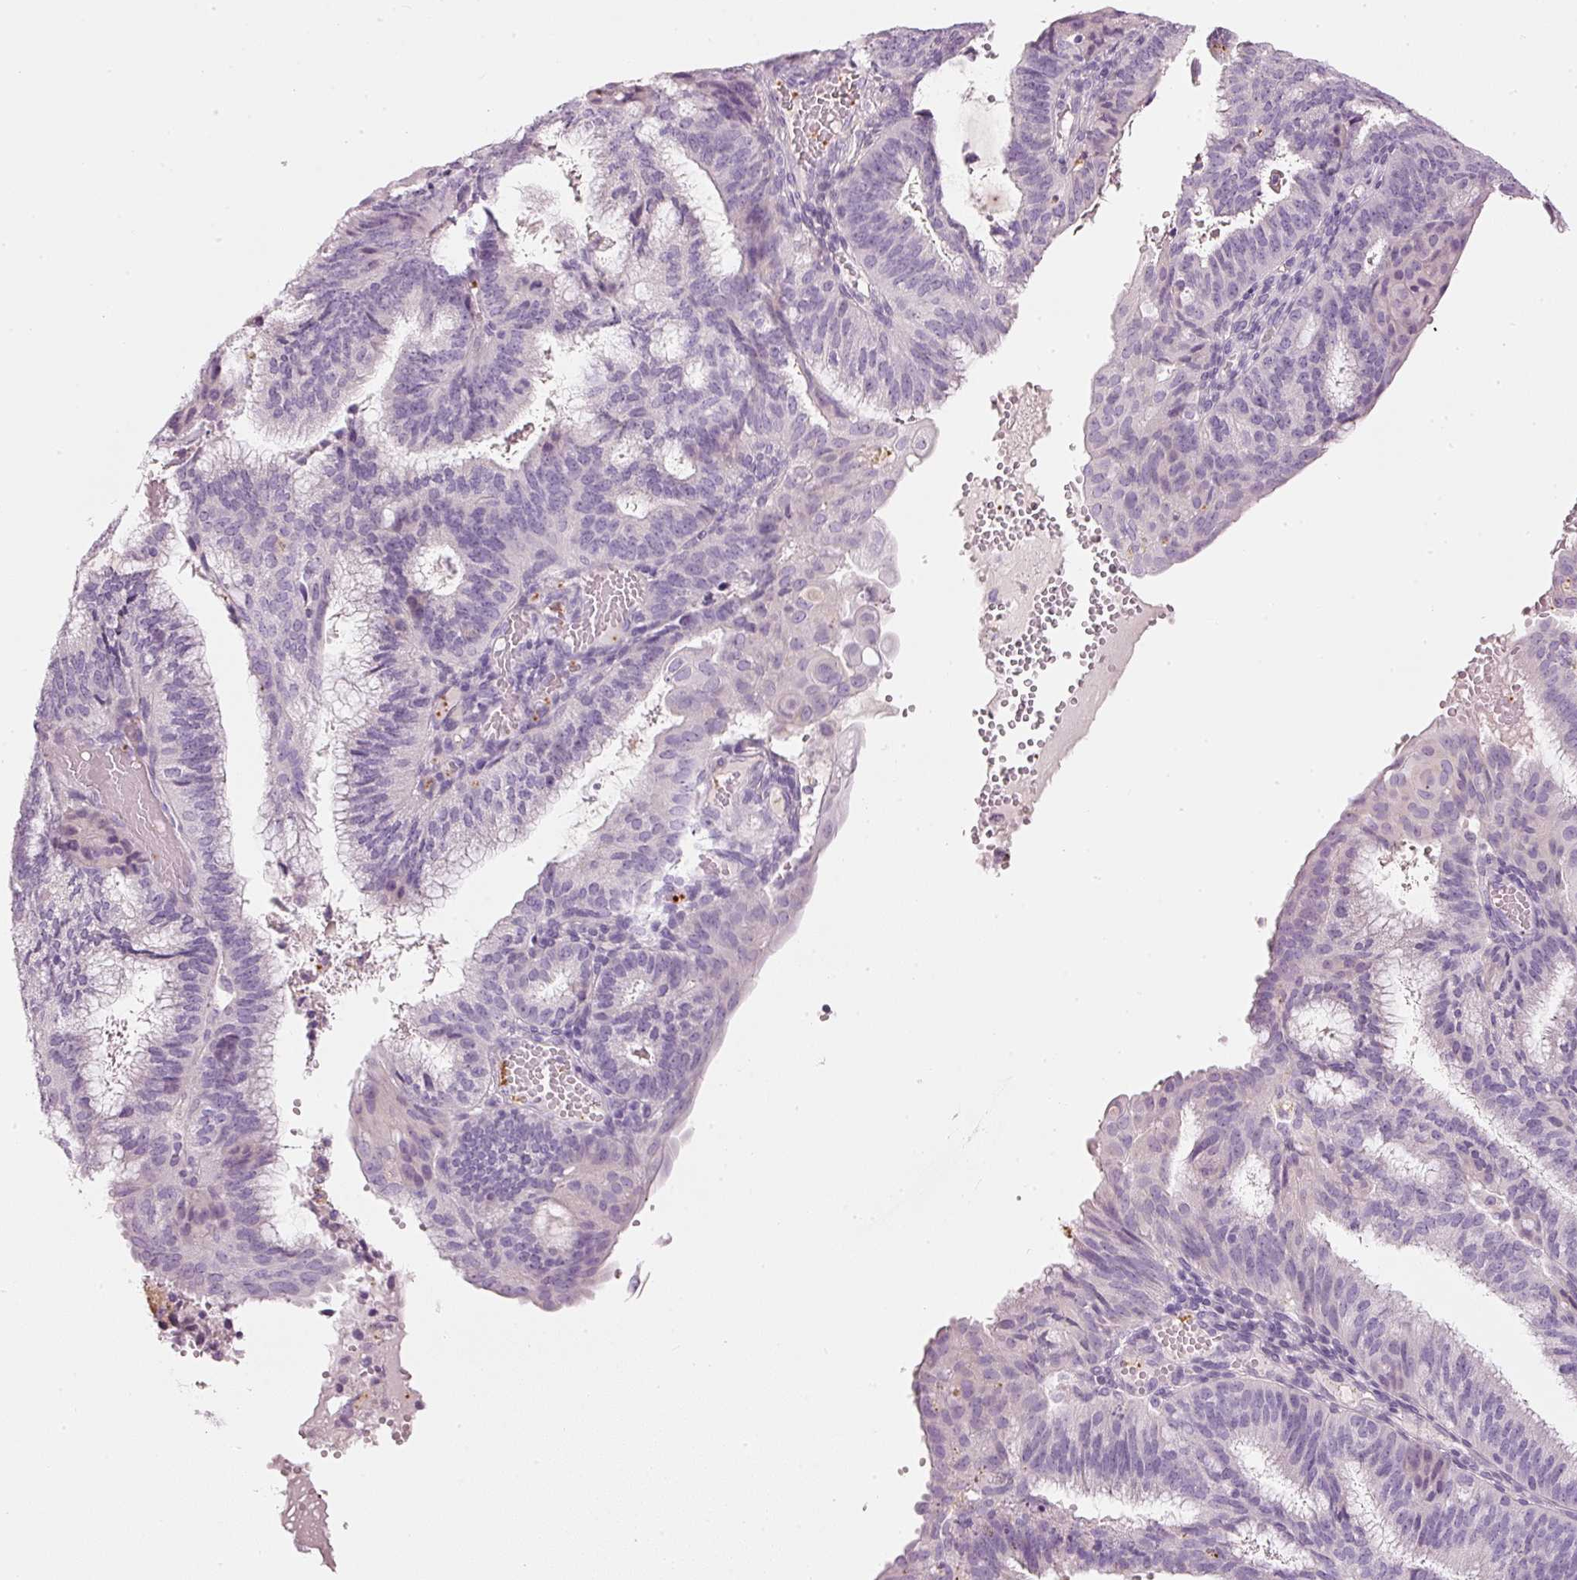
{"staining": {"intensity": "negative", "quantity": "none", "location": "none"}, "tissue": "endometrial cancer", "cell_type": "Tumor cells", "image_type": "cancer", "snomed": [{"axis": "morphology", "description": "Adenocarcinoma, NOS"}, {"axis": "topography", "description": "Endometrium"}], "caption": "There is no significant positivity in tumor cells of endometrial cancer (adenocarcinoma).", "gene": "LECT2", "patient": {"sex": "female", "age": 49}}